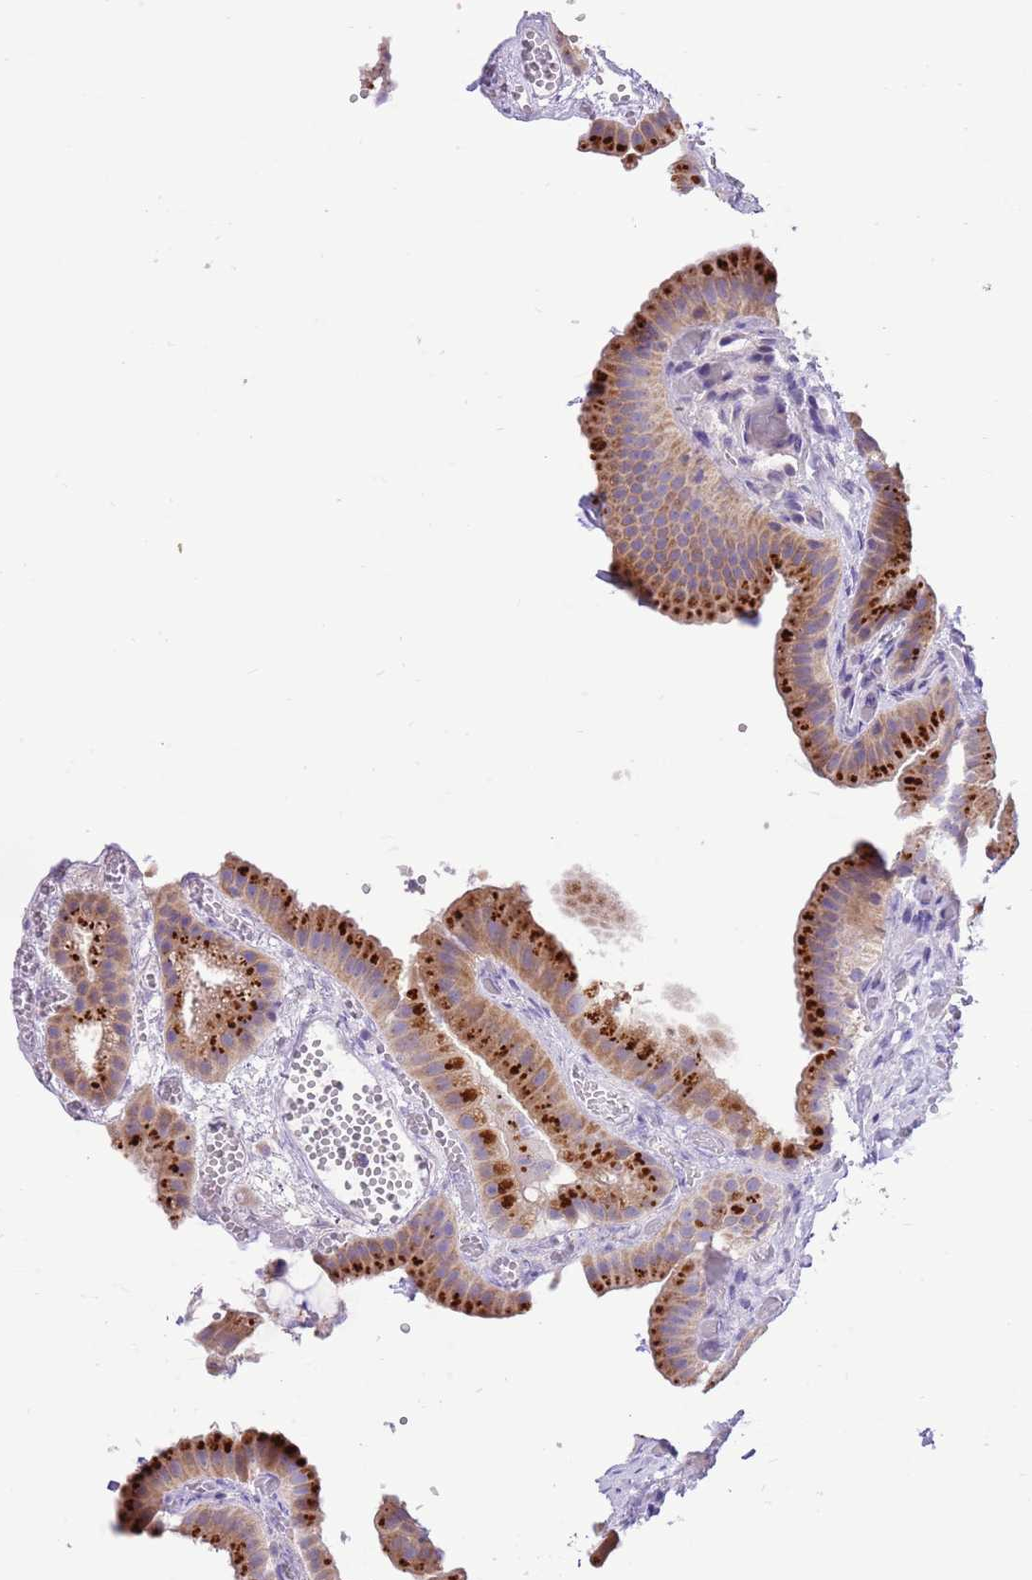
{"staining": {"intensity": "strong", "quantity": "25%-75%", "location": "cytoplasmic/membranous"}, "tissue": "gallbladder", "cell_type": "Glandular cells", "image_type": "normal", "snomed": [{"axis": "morphology", "description": "Normal tissue, NOS"}, {"axis": "topography", "description": "Gallbladder"}], "caption": "A brown stain highlights strong cytoplasmic/membranous expression of a protein in glandular cells of benign human gallbladder. (DAB IHC, brown staining for protein, blue staining for nuclei).", "gene": "COX17", "patient": {"sex": "female", "age": 64}}